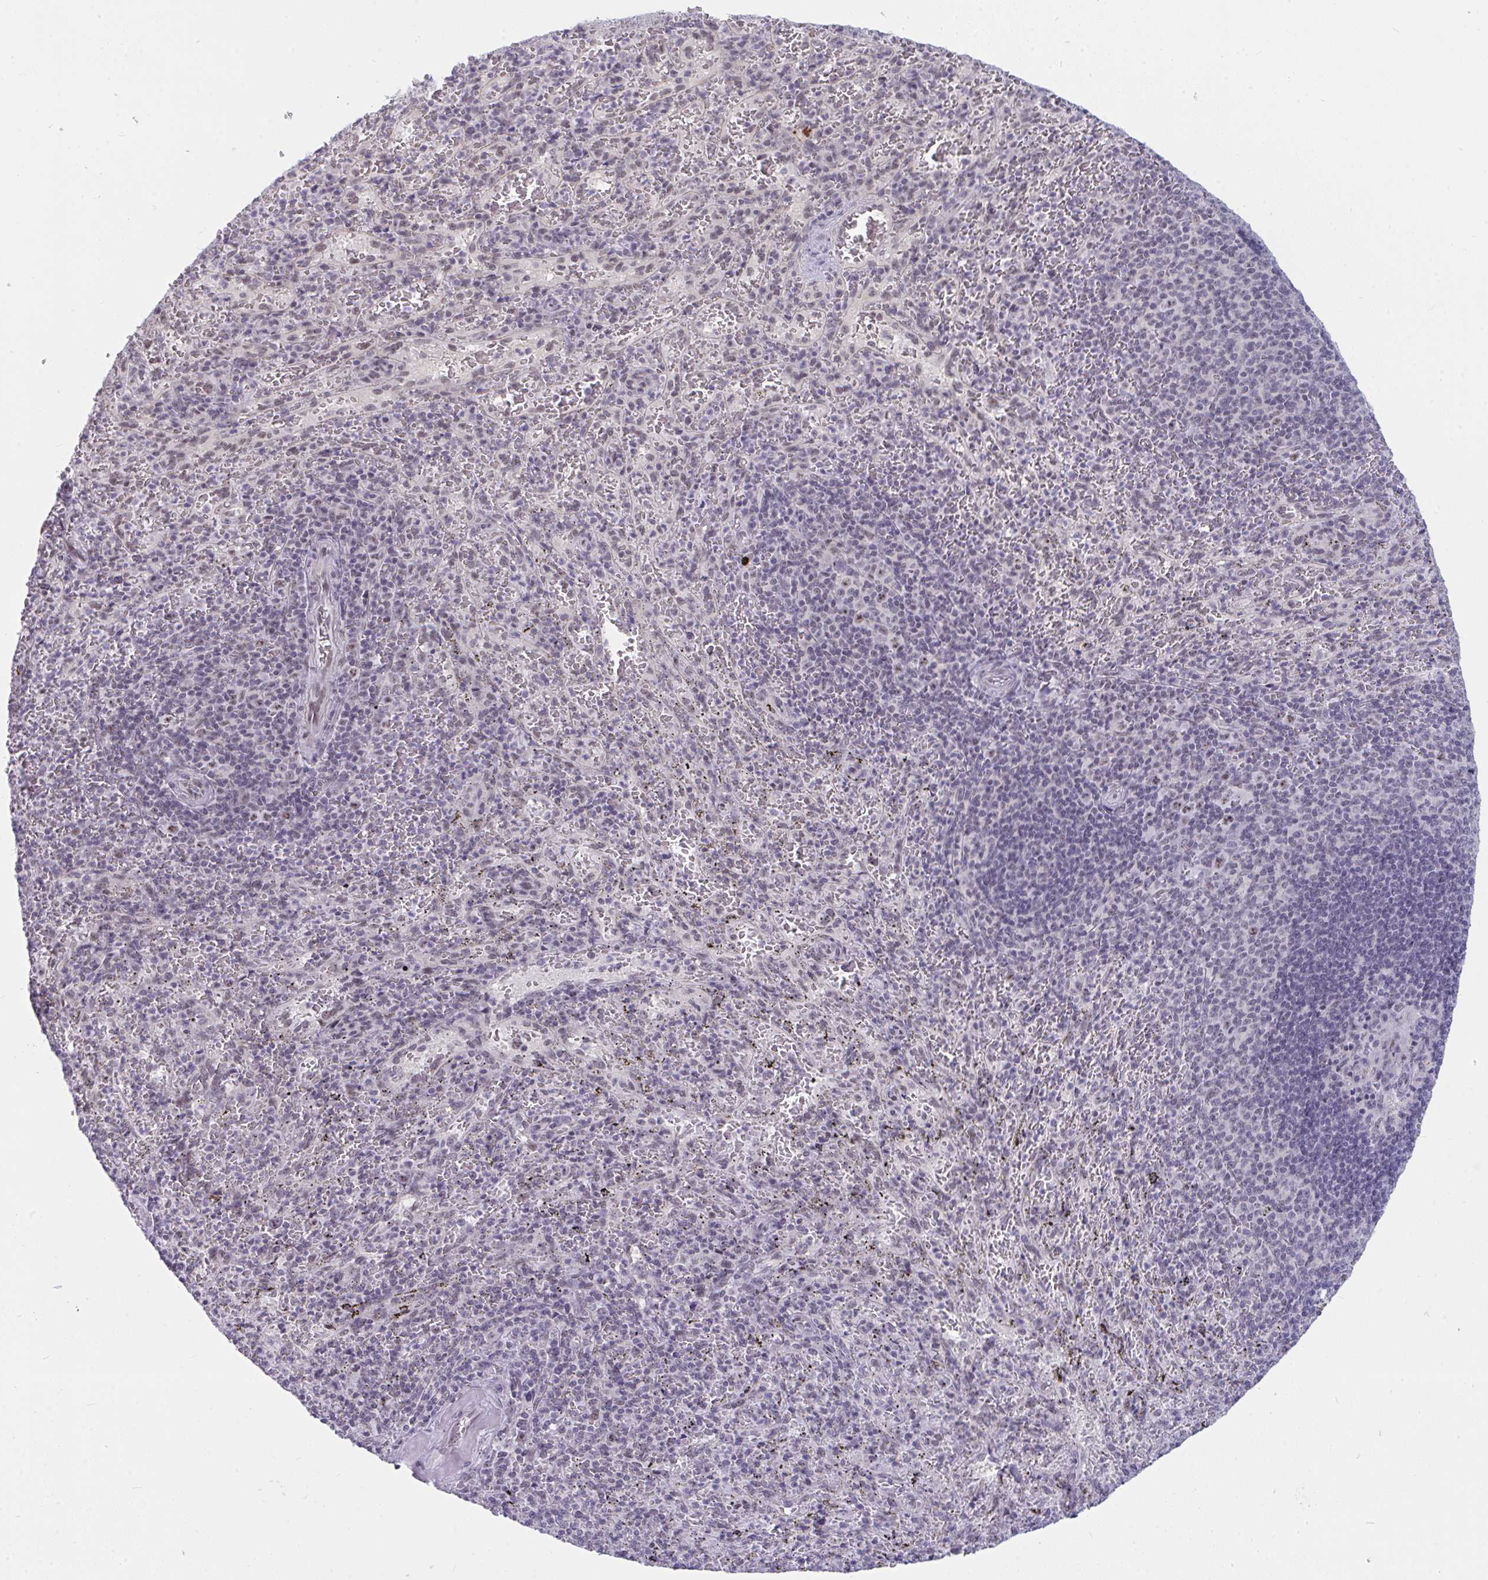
{"staining": {"intensity": "negative", "quantity": "none", "location": "none"}, "tissue": "spleen", "cell_type": "Cells in red pulp", "image_type": "normal", "snomed": [{"axis": "morphology", "description": "Normal tissue, NOS"}, {"axis": "topography", "description": "Spleen"}], "caption": "A high-resolution micrograph shows immunohistochemistry staining of unremarkable spleen, which shows no significant positivity in cells in red pulp.", "gene": "PRR14", "patient": {"sex": "male", "age": 57}}